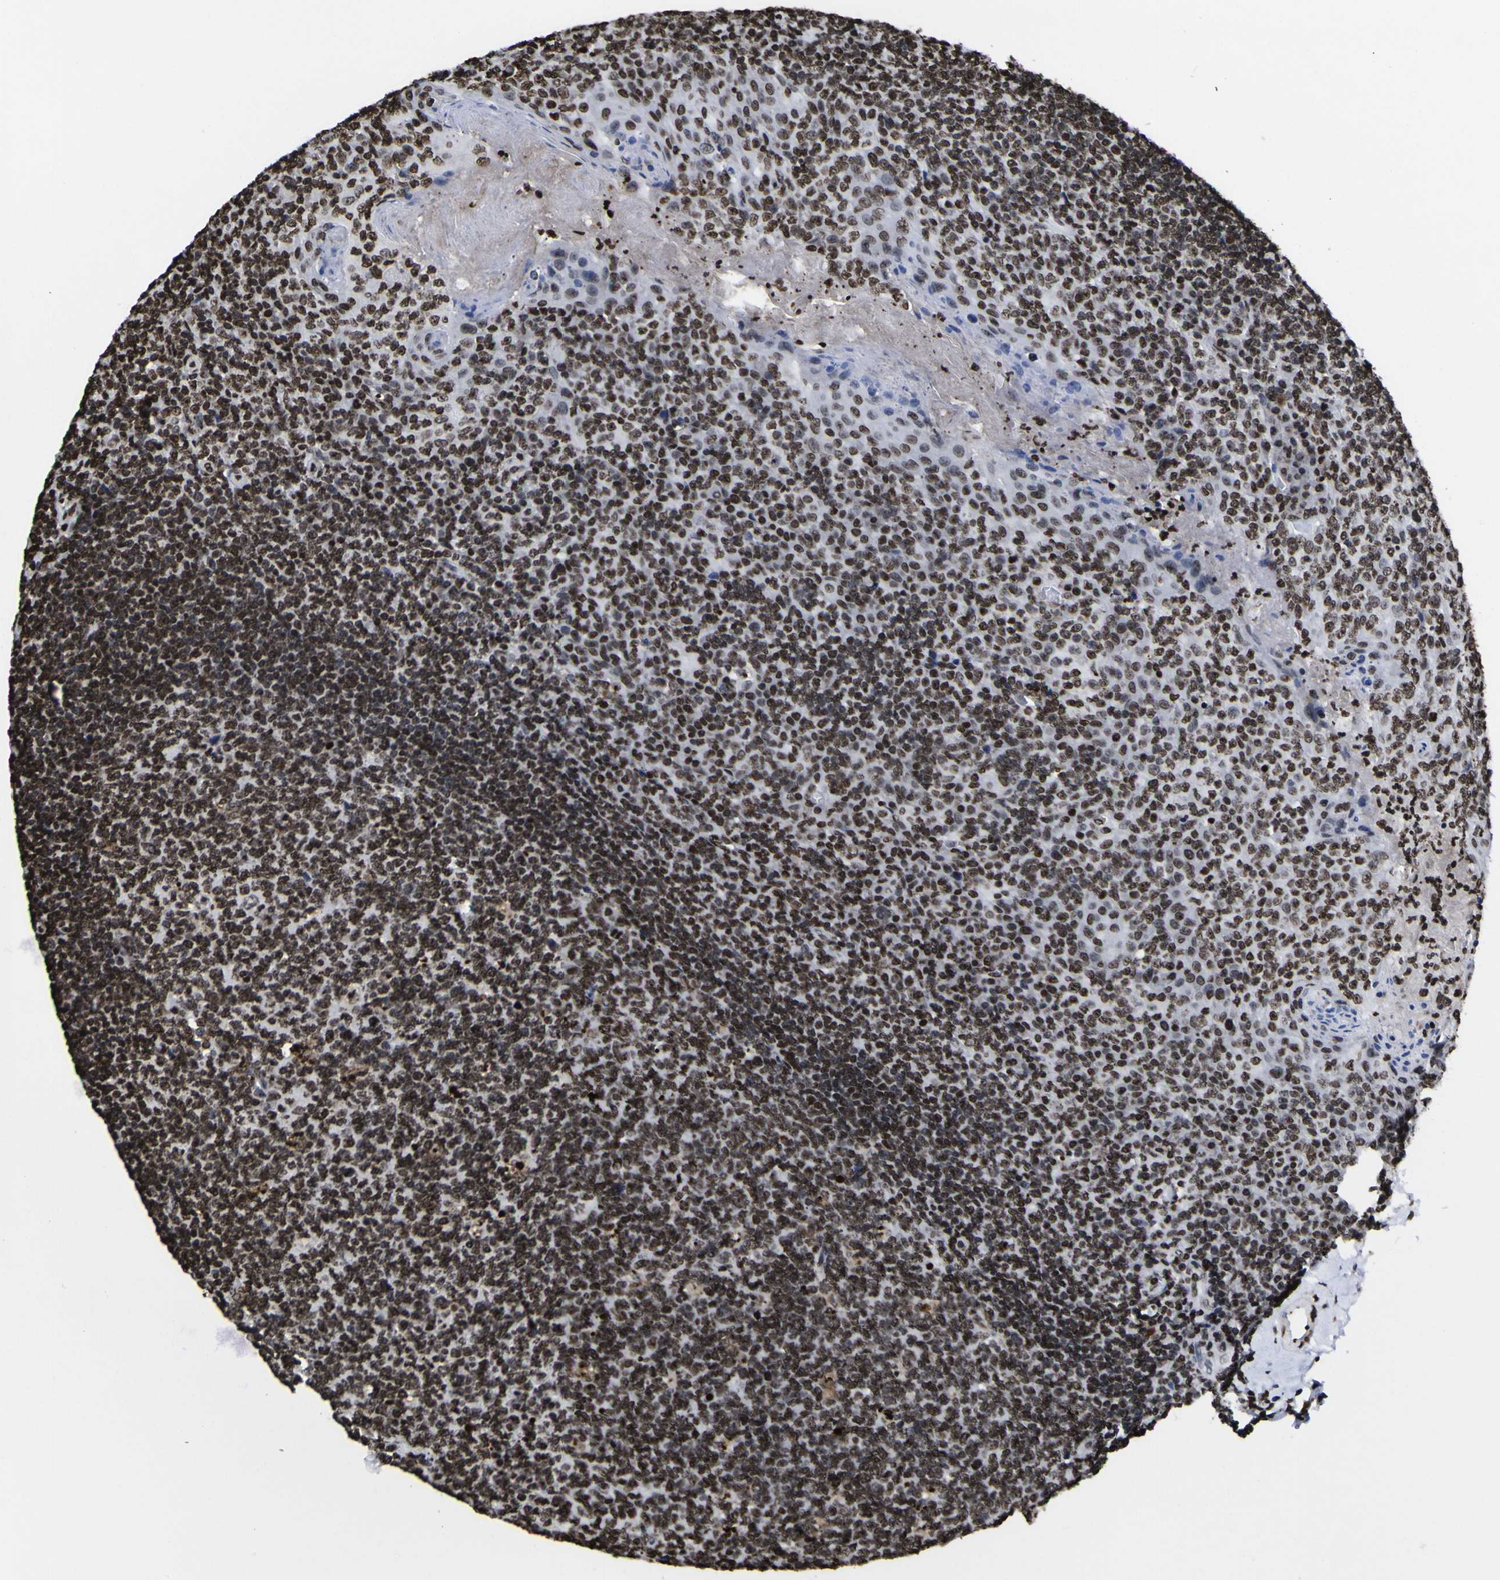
{"staining": {"intensity": "strong", "quantity": ">75%", "location": "nuclear"}, "tissue": "tonsil", "cell_type": "Germinal center cells", "image_type": "normal", "snomed": [{"axis": "morphology", "description": "Normal tissue, NOS"}, {"axis": "topography", "description": "Tonsil"}], "caption": "The histopathology image displays staining of normal tonsil, revealing strong nuclear protein expression (brown color) within germinal center cells.", "gene": "PIAS1", "patient": {"sex": "male", "age": 17}}